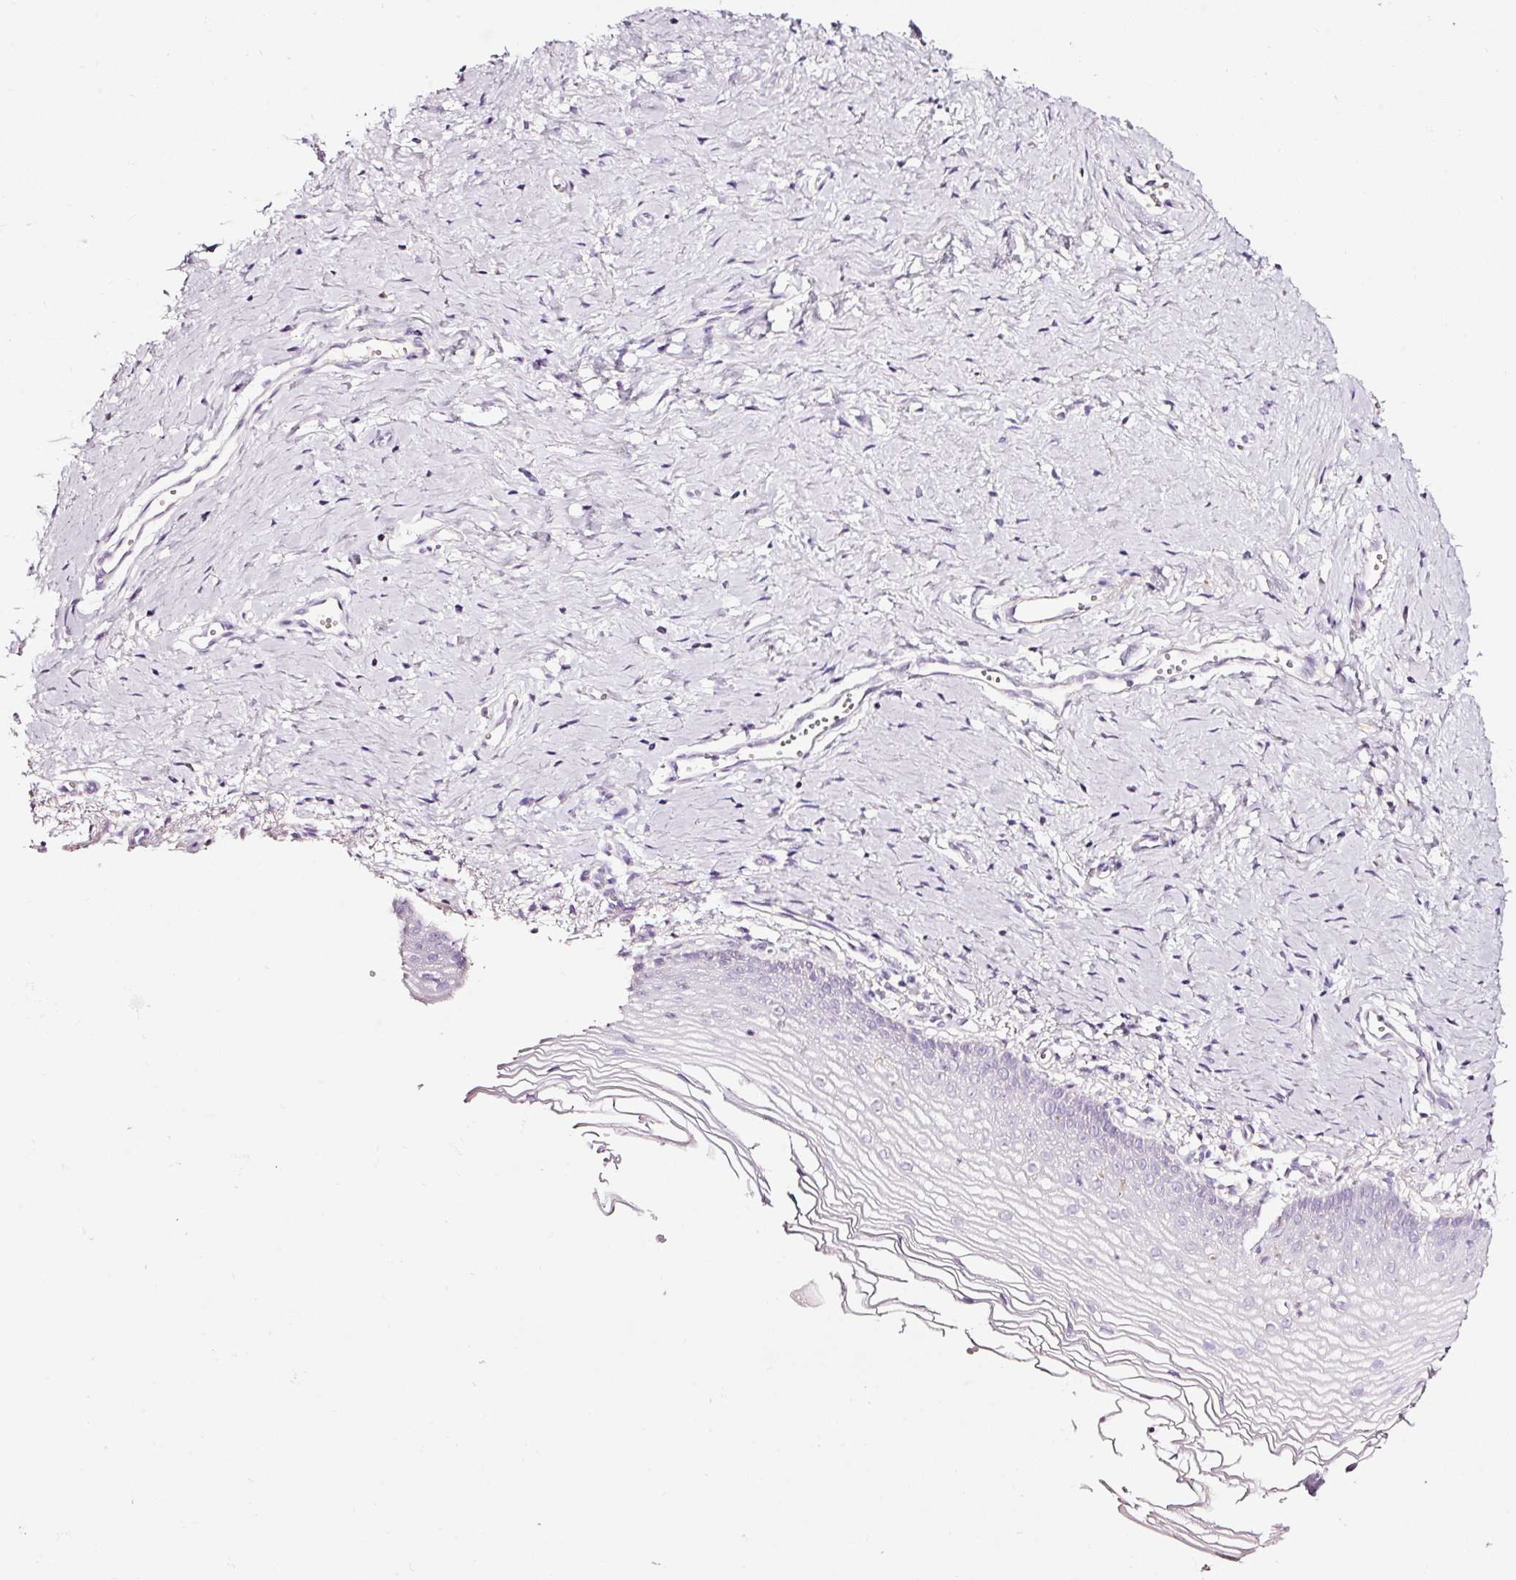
{"staining": {"intensity": "negative", "quantity": "none", "location": "none"}, "tissue": "vagina", "cell_type": "Squamous epithelial cells", "image_type": "normal", "snomed": [{"axis": "morphology", "description": "Normal tissue, NOS"}, {"axis": "topography", "description": "Vagina"}], "caption": "IHC of unremarkable vagina exhibits no expression in squamous epithelial cells.", "gene": "CYB561A3", "patient": {"sex": "female", "age": 56}}